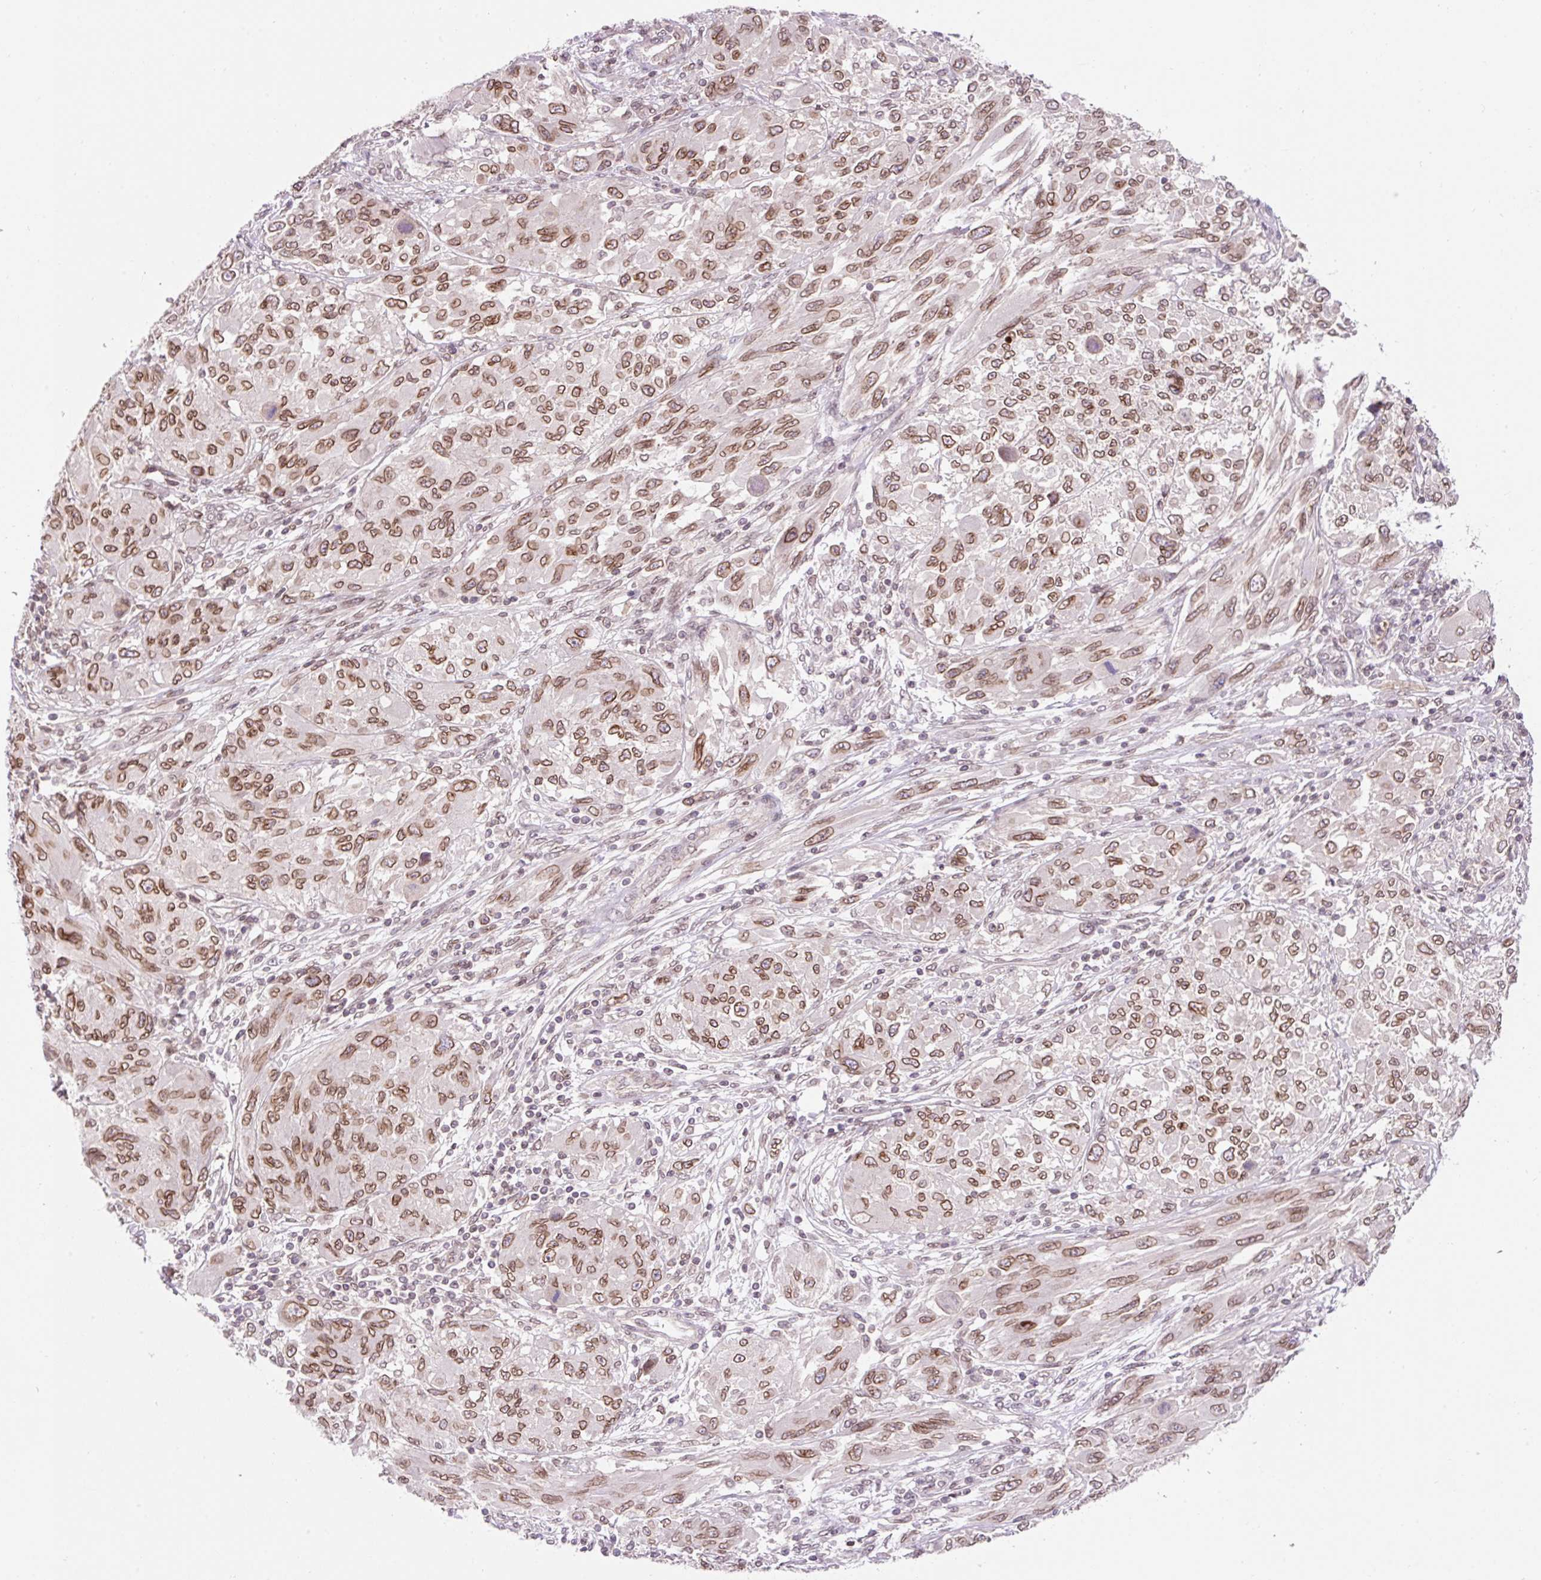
{"staining": {"intensity": "moderate", "quantity": ">75%", "location": "cytoplasmic/membranous,nuclear"}, "tissue": "melanoma", "cell_type": "Tumor cells", "image_type": "cancer", "snomed": [{"axis": "morphology", "description": "Malignant melanoma, NOS"}, {"axis": "topography", "description": "Skin"}], "caption": "Human malignant melanoma stained with a brown dye displays moderate cytoplasmic/membranous and nuclear positive expression in approximately >75% of tumor cells.", "gene": "ZNF610", "patient": {"sex": "female", "age": 91}}